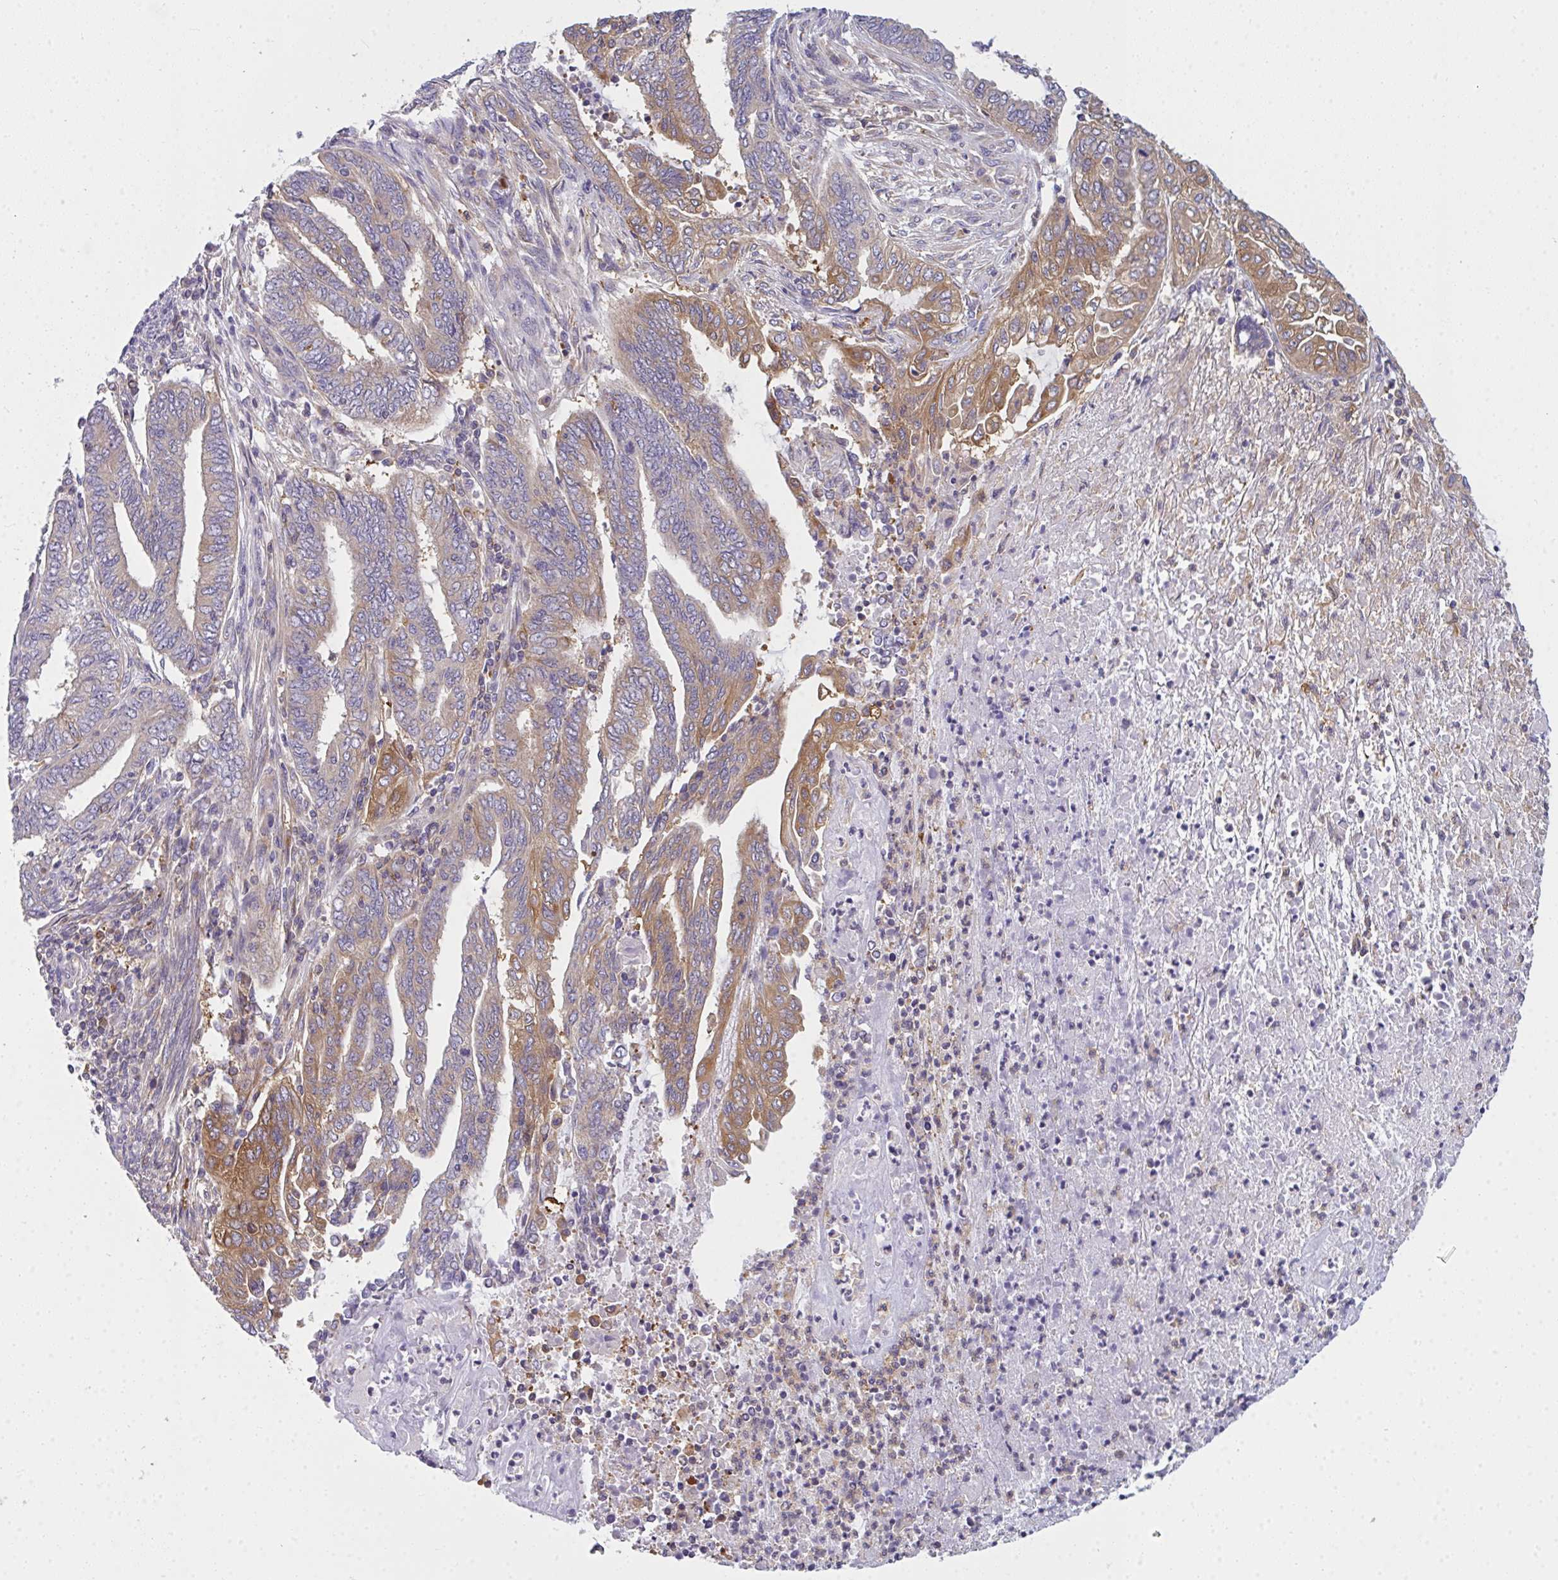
{"staining": {"intensity": "moderate", "quantity": "25%-75%", "location": "cytoplasmic/membranous"}, "tissue": "endometrial cancer", "cell_type": "Tumor cells", "image_type": "cancer", "snomed": [{"axis": "morphology", "description": "Adenocarcinoma, NOS"}, {"axis": "topography", "description": "Uterus"}, {"axis": "topography", "description": "Endometrium"}], "caption": "Immunohistochemical staining of human endometrial cancer (adenocarcinoma) displays moderate cytoplasmic/membranous protein staining in about 25%-75% of tumor cells.", "gene": "SLC30A6", "patient": {"sex": "female", "age": 70}}